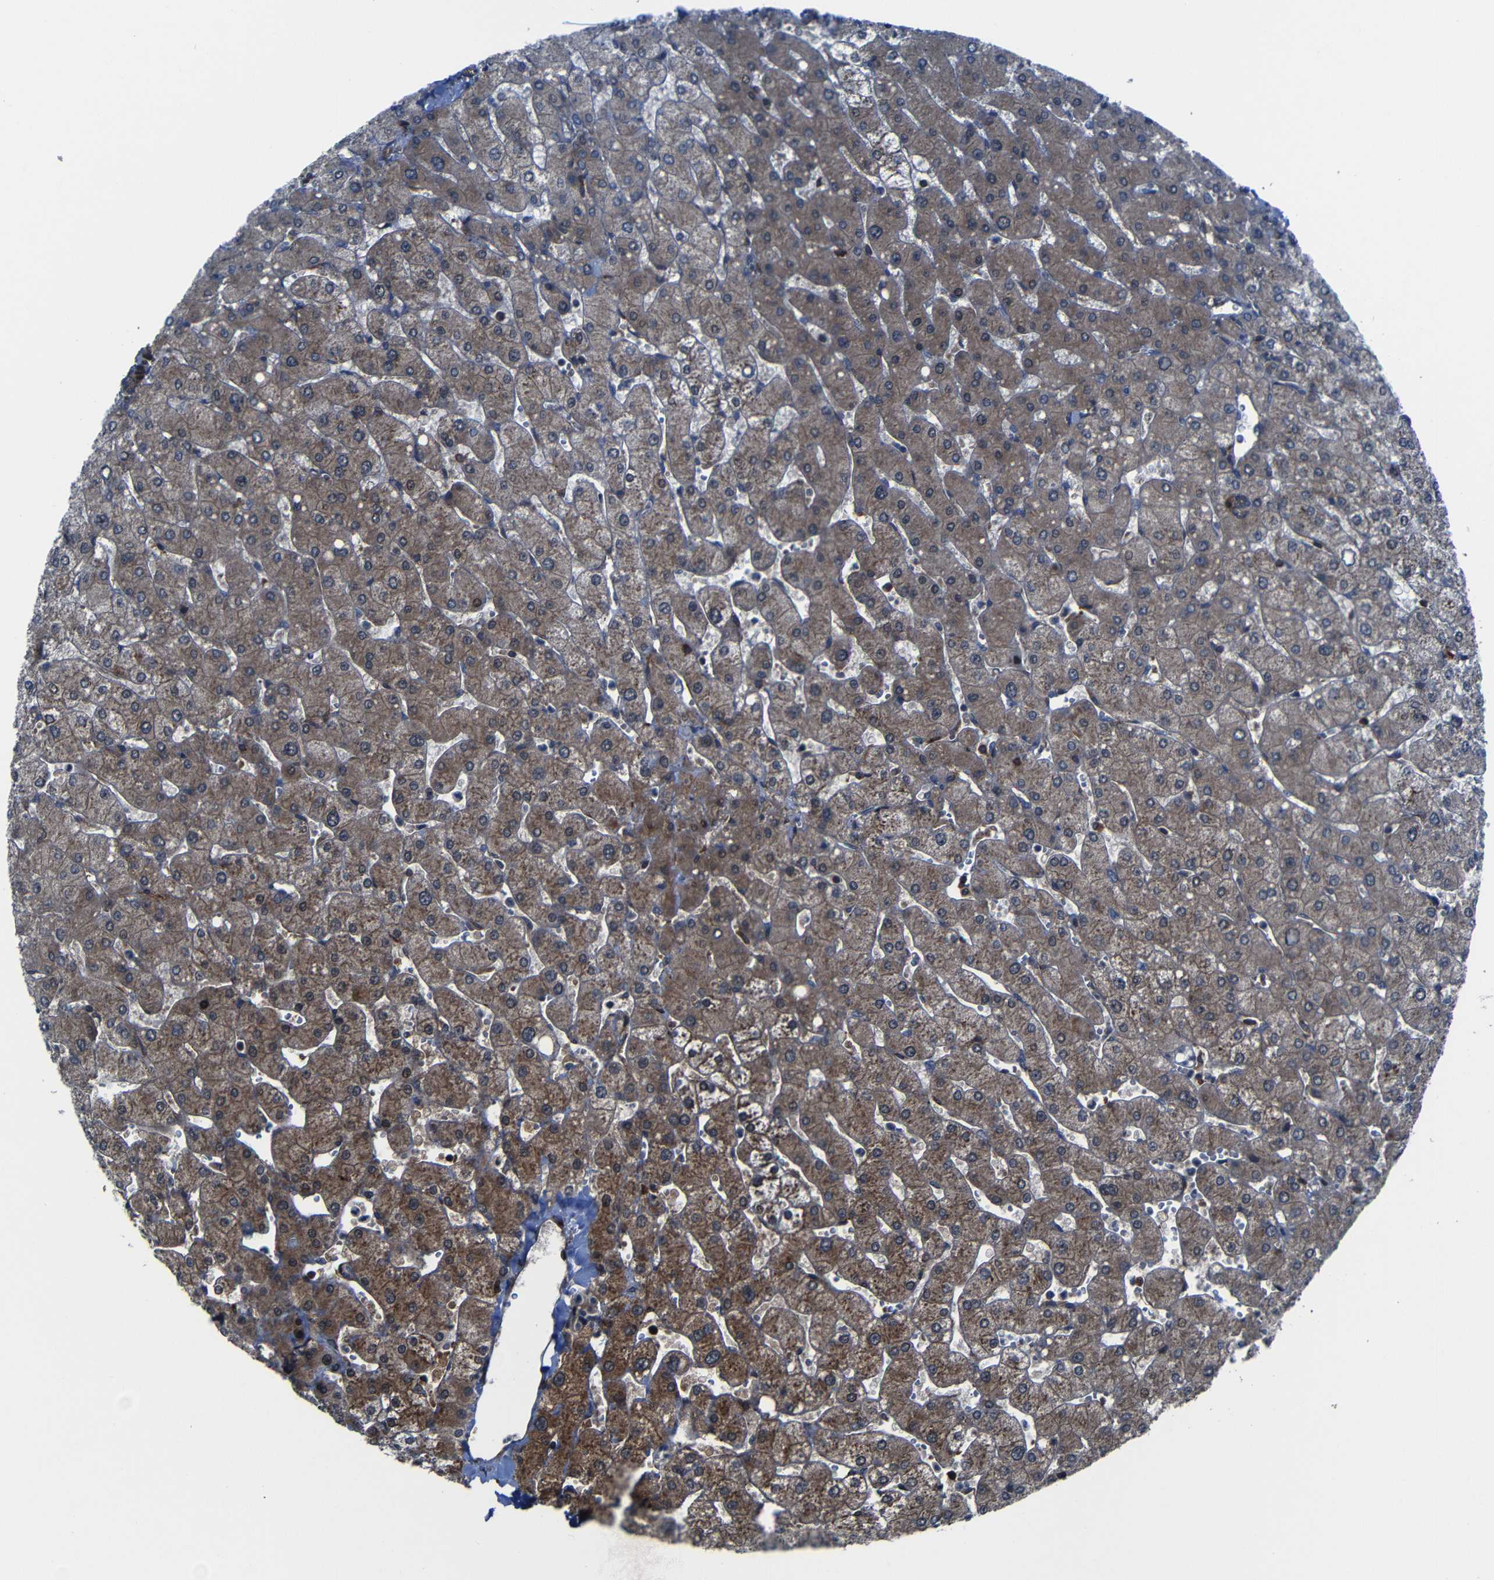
{"staining": {"intensity": "moderate", "quantity": ">75%", "location": "cytoplasmic/membranous"}, "tissue": "liver", "cell_type": "Cholangiocytes", "image_type": "normal", "snomed": [{"axis": "morphology", "description": "Normal tissue, NOS"}, {"axis": "topography", "description": "Liver"}], "caption": "Immunohistochemical staining of unremarkable human liver shows >75% levels of moderate cytoplasmic/membranous protein positivity in approximately >75% of cholangiocytes. The staining was performed using DAB (3,3'-diaminobenzidine) to visualize the protein expression in brown, while the nuclei were stained in blue with hematoxylin (Magnification: 20x).", "gene": "KIAA0513", "patient": {"sex": "male", "age": 55}}